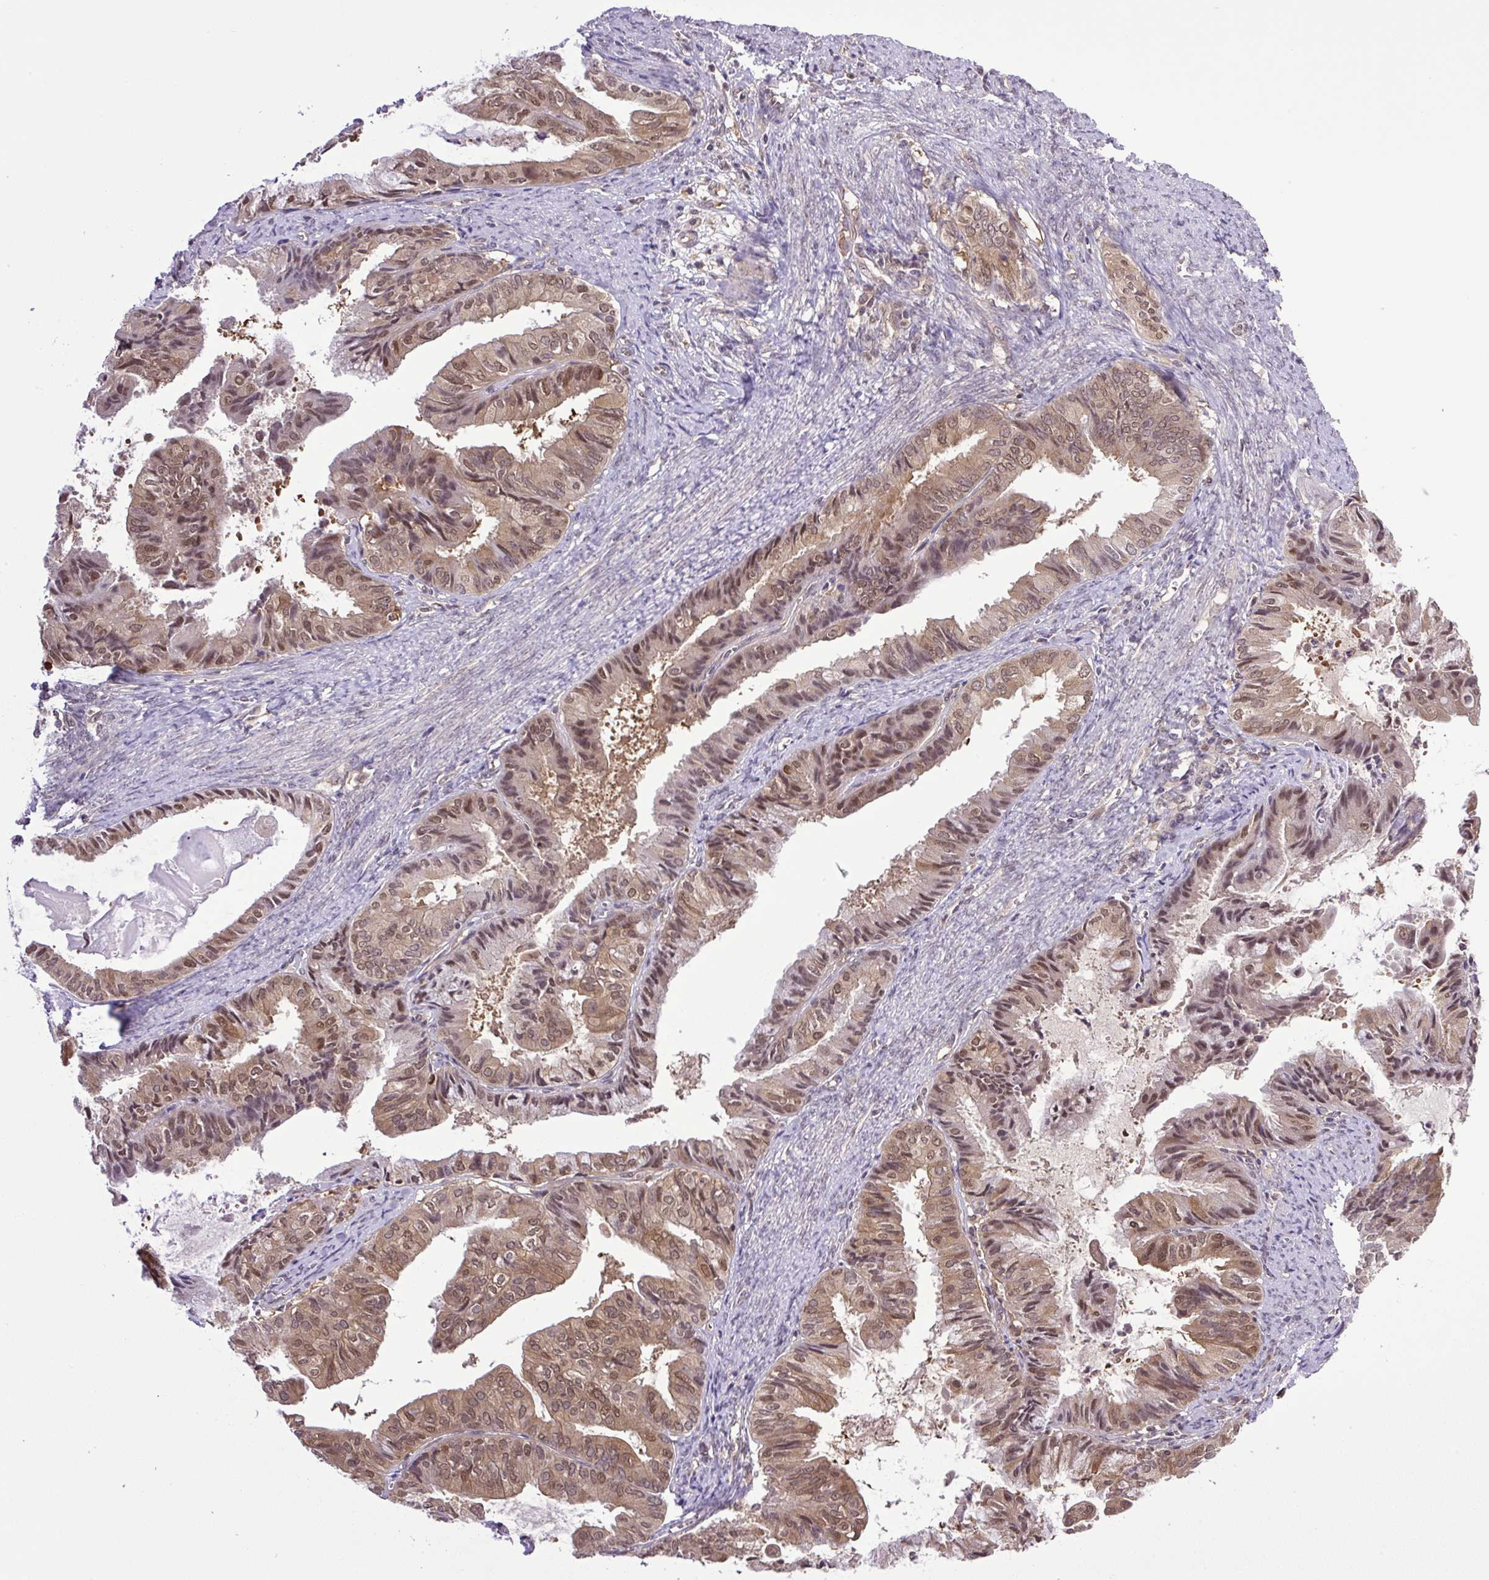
{"staining": {"intensity": "moderate", "quantity": "25%-75%", "location": "cytoplasmic/membranous,nuclear"}, "tissue": "endometrial cancer", "cell_type": "Tumor cells", "image_type": "cancer", "snomed": [{"axis": "morphology", "description": "Adenocarcinoma, NOS"}, {"axis": "topography", "description": "Endometrium"}], "caption": "Endometrial adenocarcinoma was stained to show a protein in brown. There is medium levels of moderate cytoplasmic/membranous and nuclear expression in about 25%-75% of tumor cells.", "gene": "SGTA", "patient": {"sex": "female", "age": 86}}